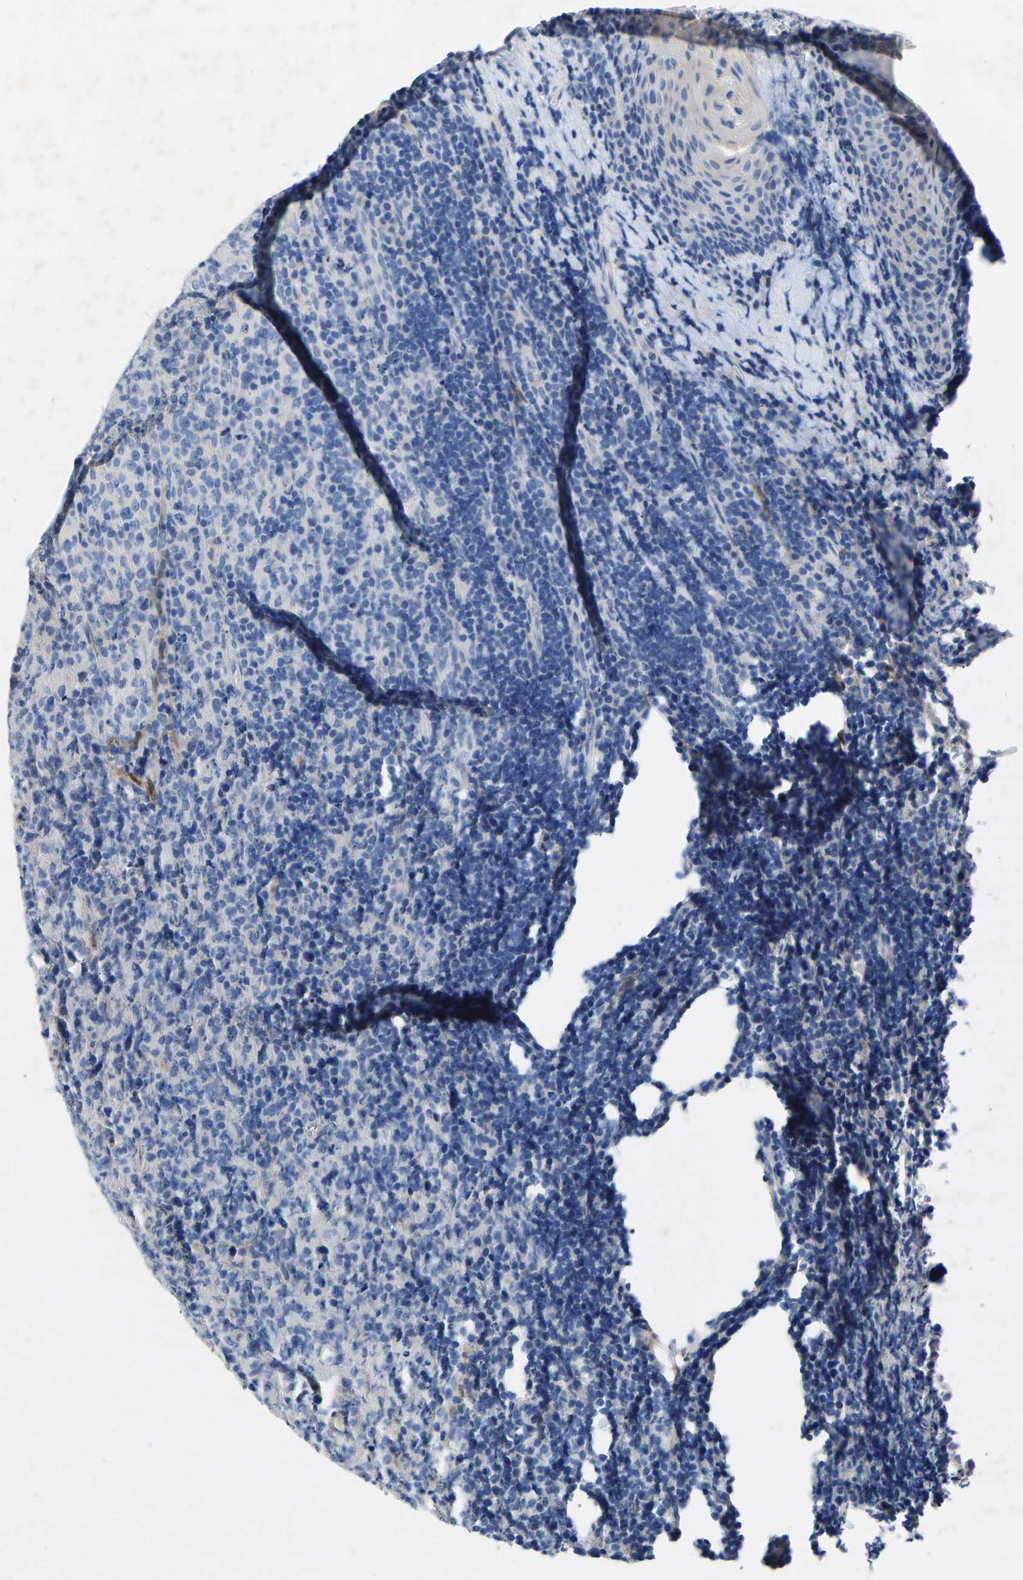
{"staining": {"intensity": "negative", "quantity": "none", "location": "none"}, "tissue": "lymphoma", "cell_type": "Tumor cells", "image_type": "cancer", "snomed": [{"axis": "morphology", "description": "Malignant lymphoma, non-Hodgkin's type, High grade"}, {"axis": "topography", "description": "Tonsil"}], "caption": "An immunohistochemistry (IHC) micrograph of lymphoma is shown. There is no staining in tumor cells of lymphoma. Nuclei are stained in blue.", "gene": "RBP1", "patient": {"sex": "female", "age": 36}}